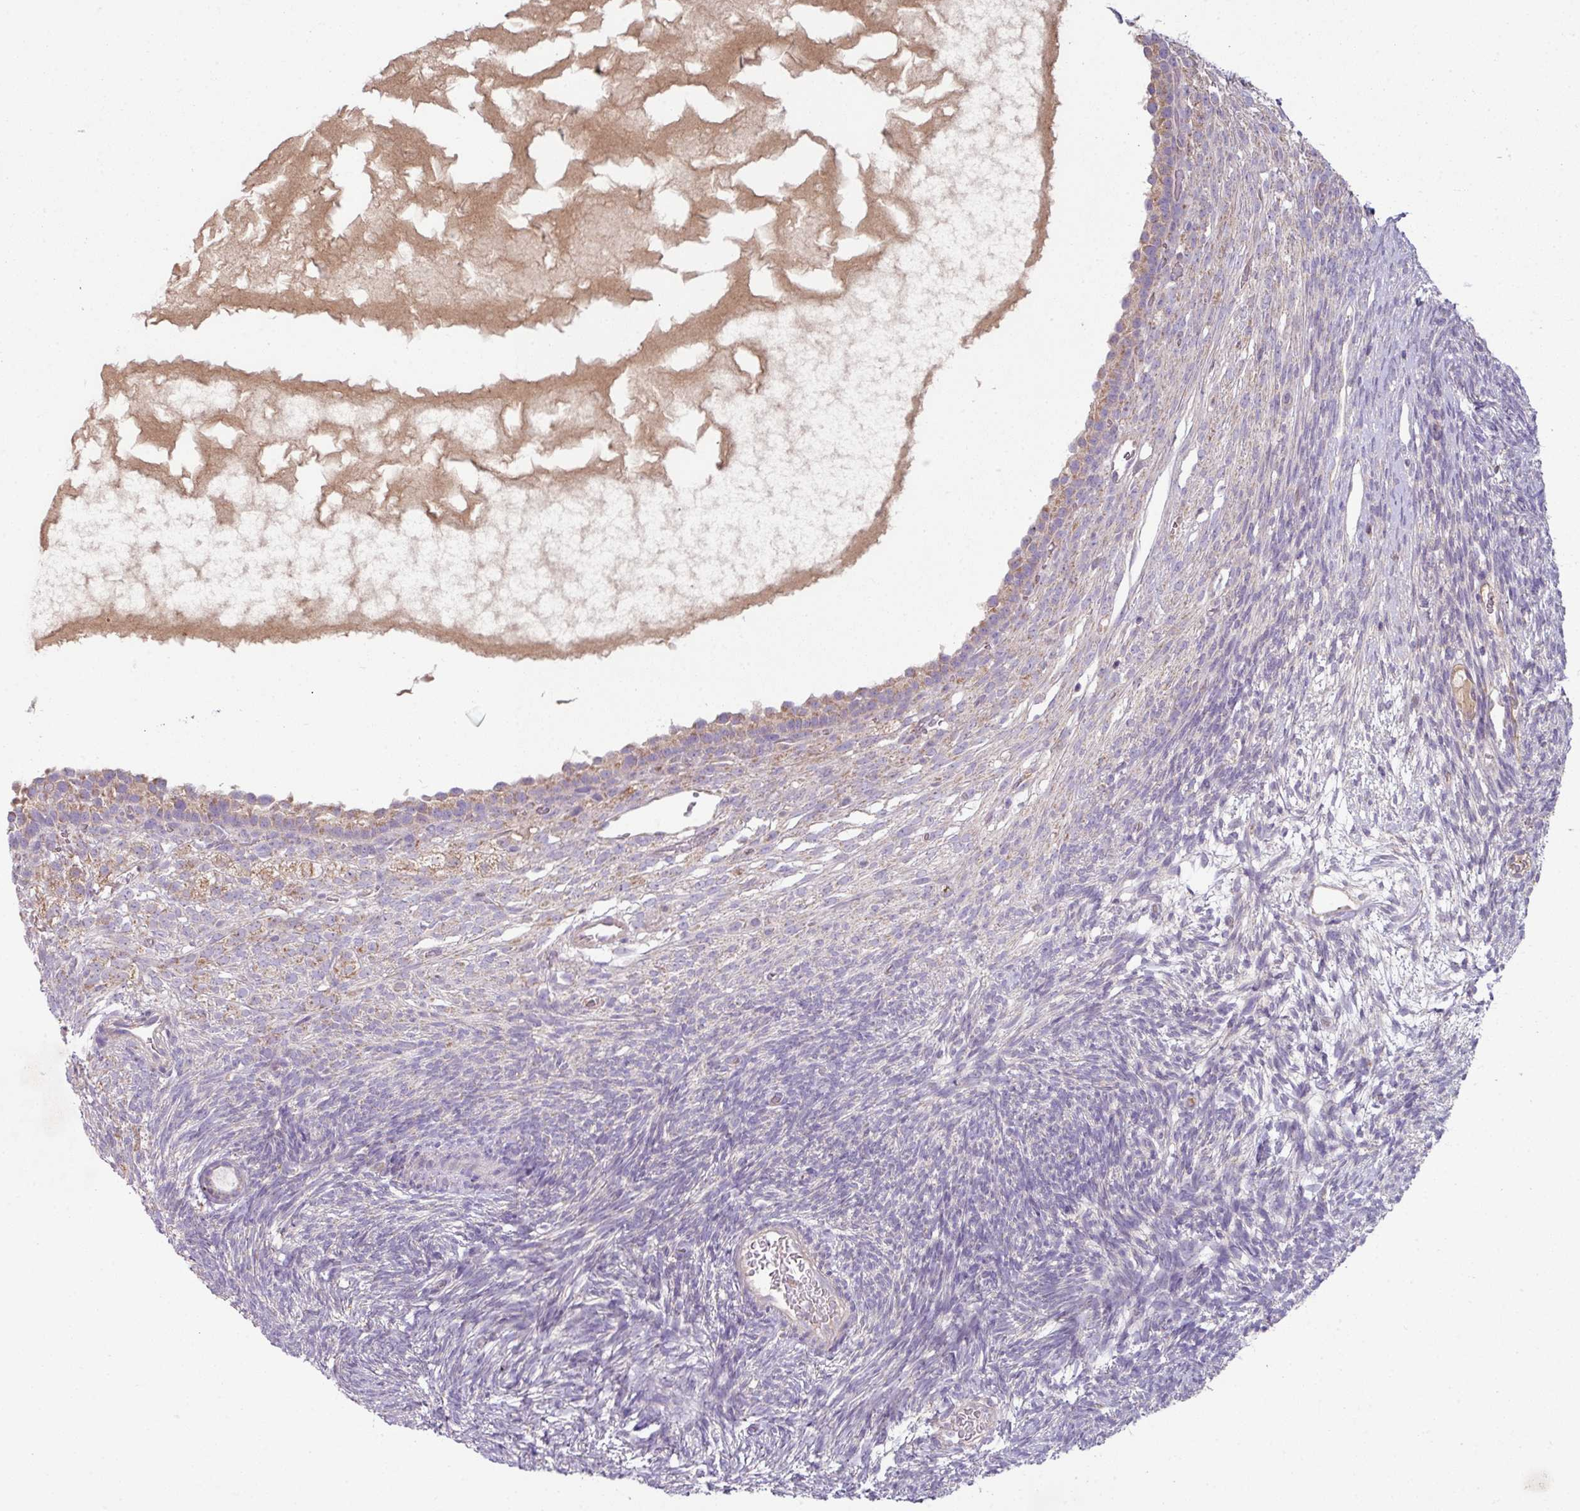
{"staining": {"intensity": "weak", "quantity": ">75%", "location": "cytoplasmic/membranous"}, "tissue": "ovary", "cell_type": "Follicle cells", "image_type": "normal", "snomed": [{"axis": "morphology", "description": "Normal tissue, NOS"}, {"axis": "topography", "description": "Ovary"}], "caption": "The histopathology image shows staining of normal ovary, revealing weak cytoplasmic/membranous protein expression (brown color) within follicle cells. The staining was performed using DAB to visualize the protein expression in brown, while the nuclei were stained in blue with hematoxylin (Magnification: 20x).", "gene": "LRRC9", "patient": {"sex": "female", "age": 39}}